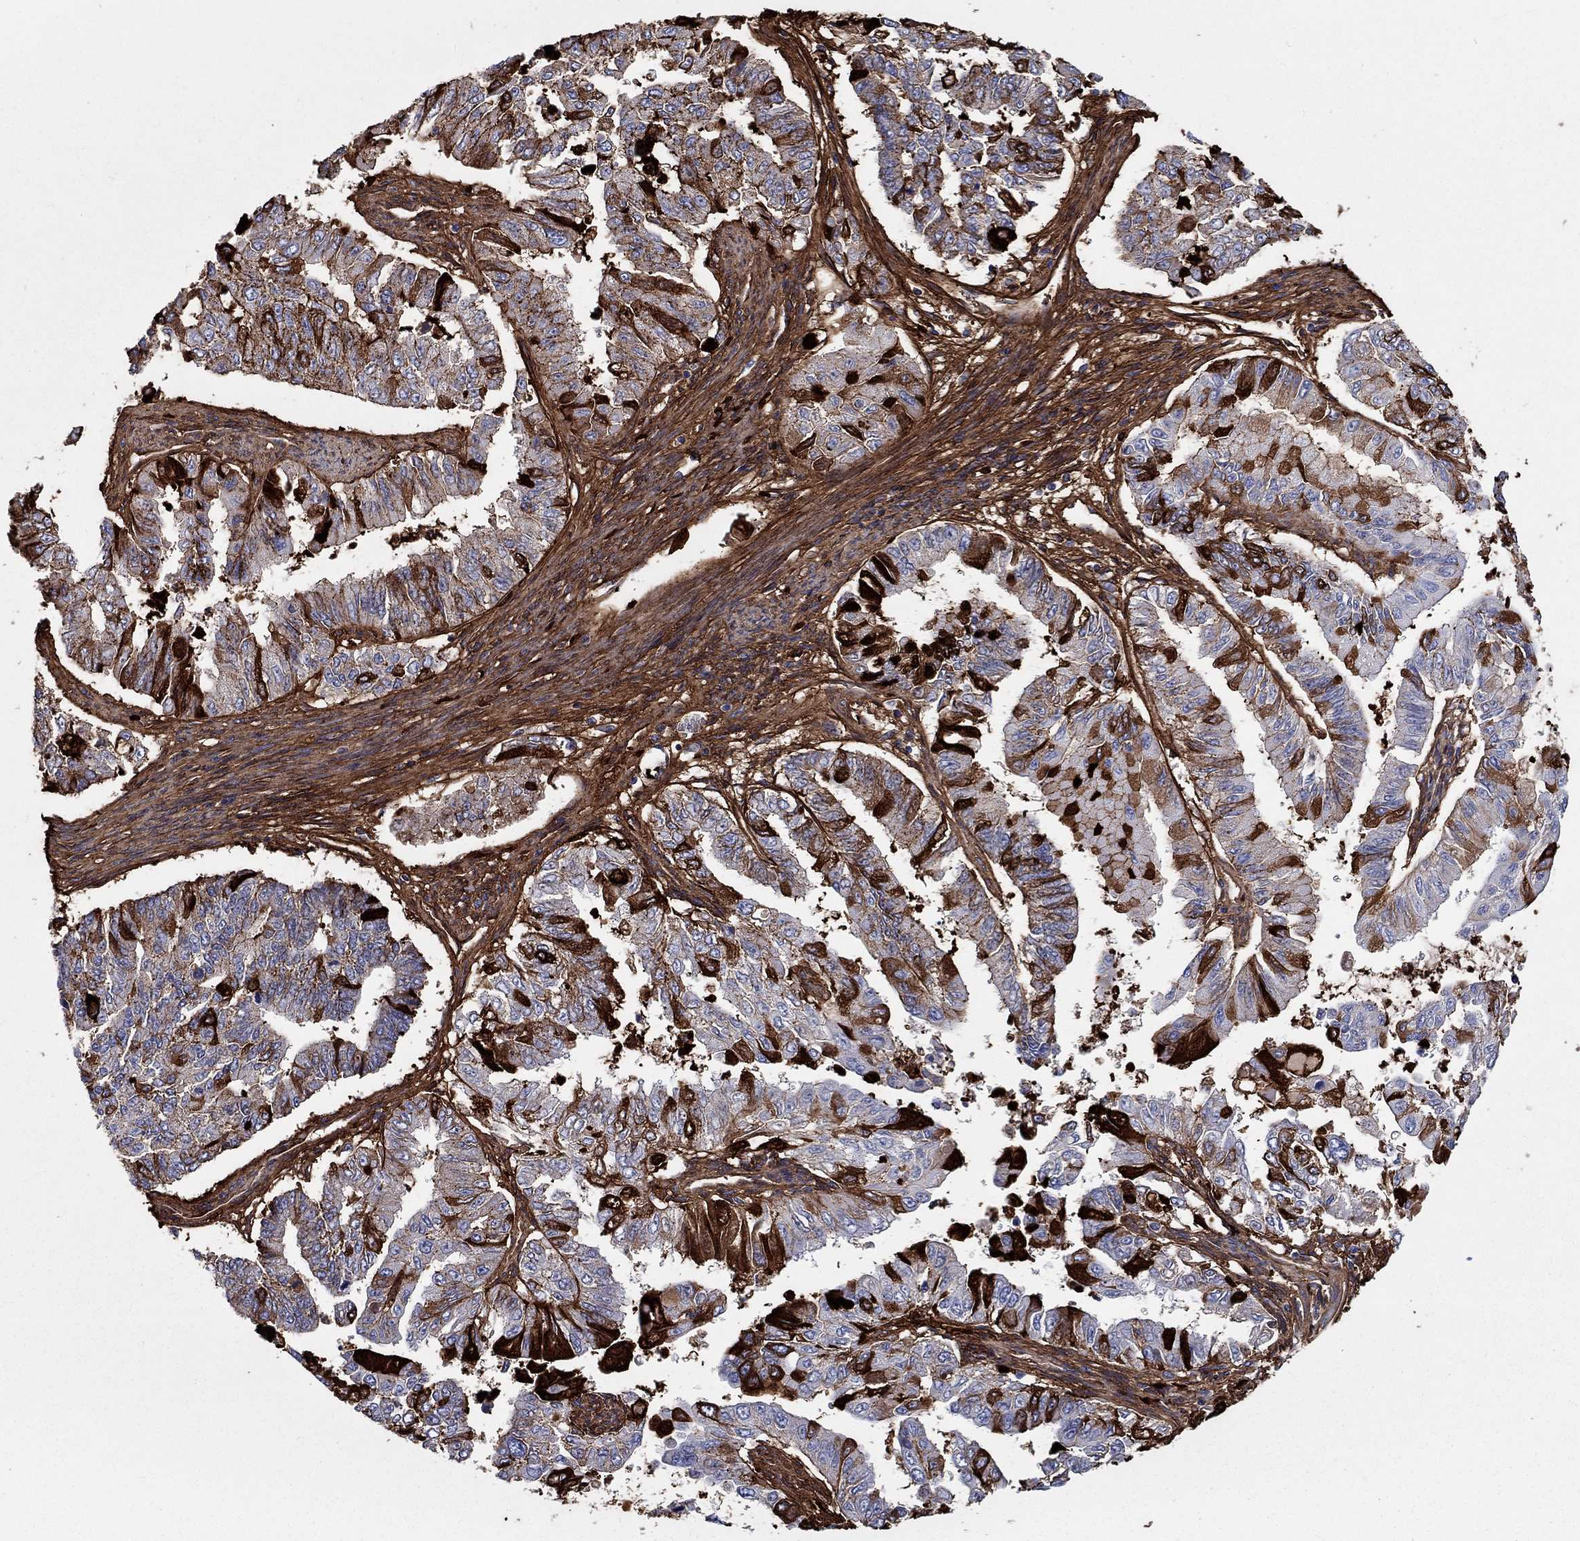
{"staining": {"intensity": "strong", "quantity": "<25%", "location": "cytoplasmic/membranous"}, "tissue": "endometrial cancer", "cell_type": "Tumor cells", "image_type": "cancer", "snomed": [{"axis": "morphology", "description": "Adenocarcinoma, NOS"}, {"axis": "topography", "description": "Uterus"}], "caption": "An image showing strong cytoplasmic/membranous positivity in about <25% of tumor cells in adenocarcinoma (endometrial), as visualized by brown immunohistochemical staining.", "gene": "TGFBI", "patient": {"sex": "female", "age": 59}}